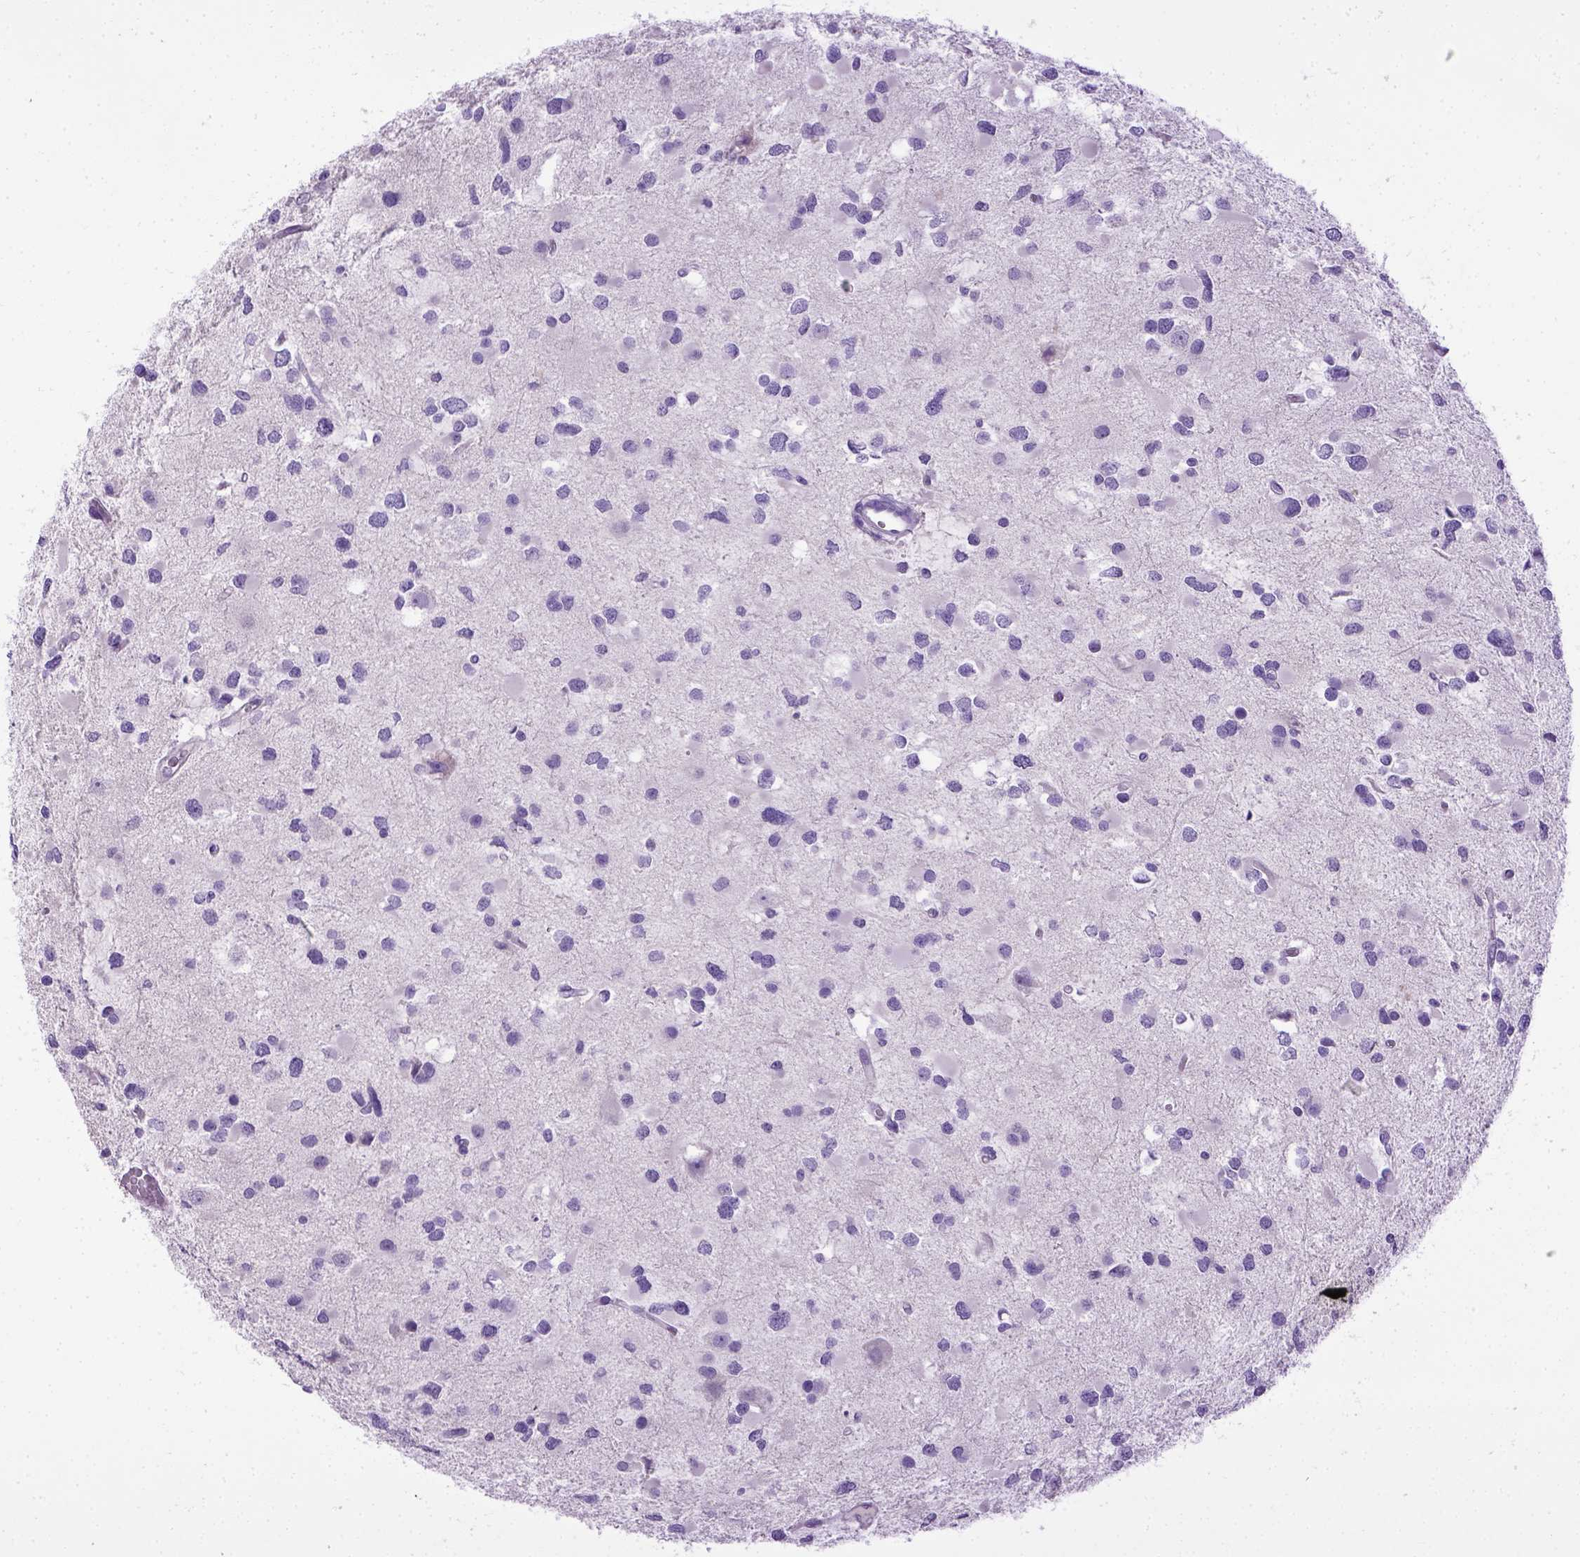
{"staining": {"intensity": "negative", "quantity": "none", "location": "none"}, "tissue": "glioma", "cell_type": "Tumor cells", "image_type": "cancer", "snomed": [{"axis": "morphology", "description": "Glioma, malignant, Low grade"}, {"axis": "topography", "description": "Brain"}], "caption": "Micrograph shows no protein expression in tumor cells of malignant glioma (low-grade) tissue.", "gene": "CDH1", "patient": {"sex": "female", "age": 32}}